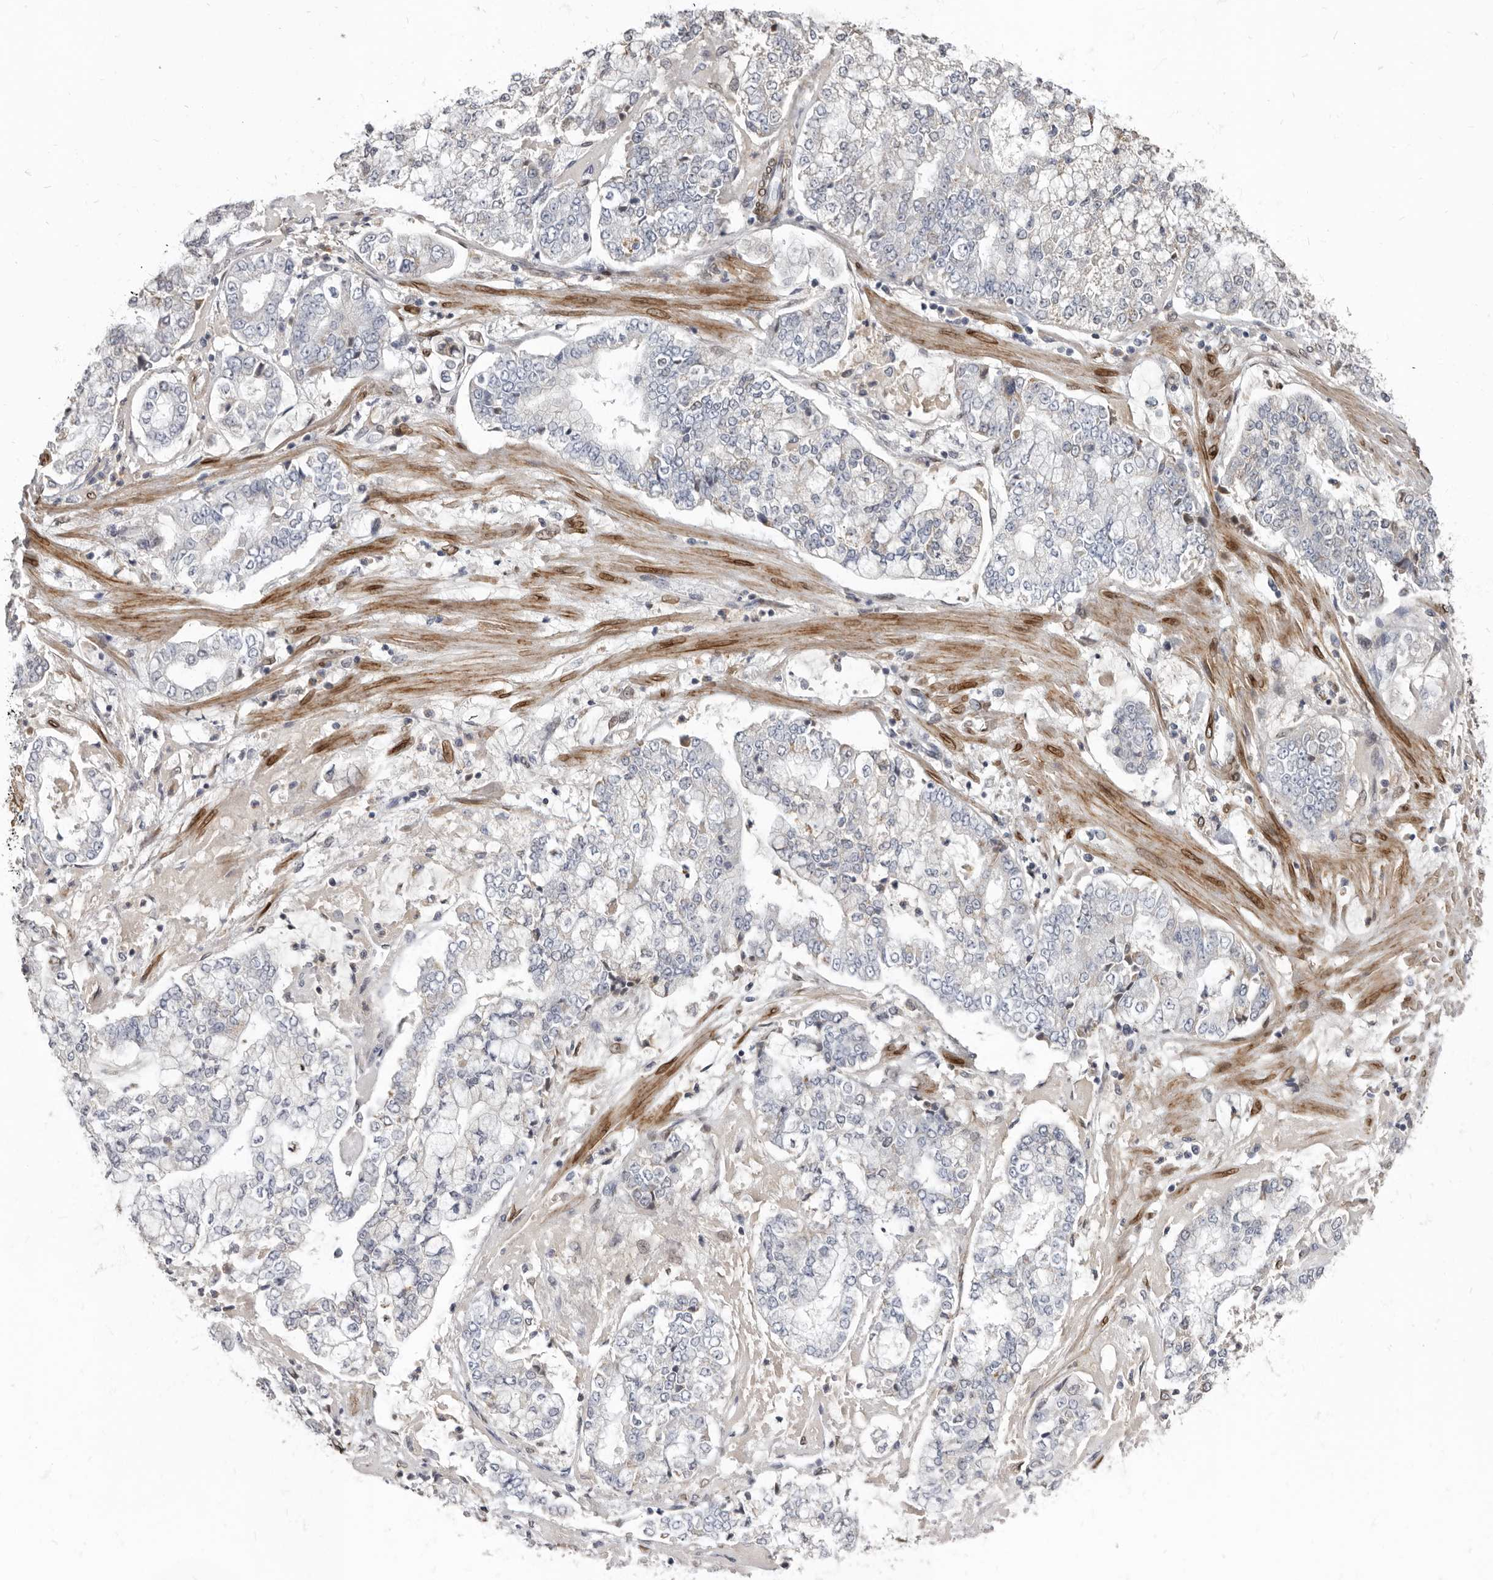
{"staining": {"intensity": "negative", "quantity": "none", "location": "none"}, "tissue": "stomach cancer", "cell_type": "Tumor cells", "image_type": "cancer", "snomed": [{"axis": "morphology", "description": "Adenocarcinoma, NOS"}, {"axis": "topography", "description": "Stomach"}], "caption": "This is an immunohistochemistry image of adenocarcinoma (stomach). There is no expression in tumor cells.", "gene": "MRGPRF", "patient": {"sex": "male", "age": 76}}